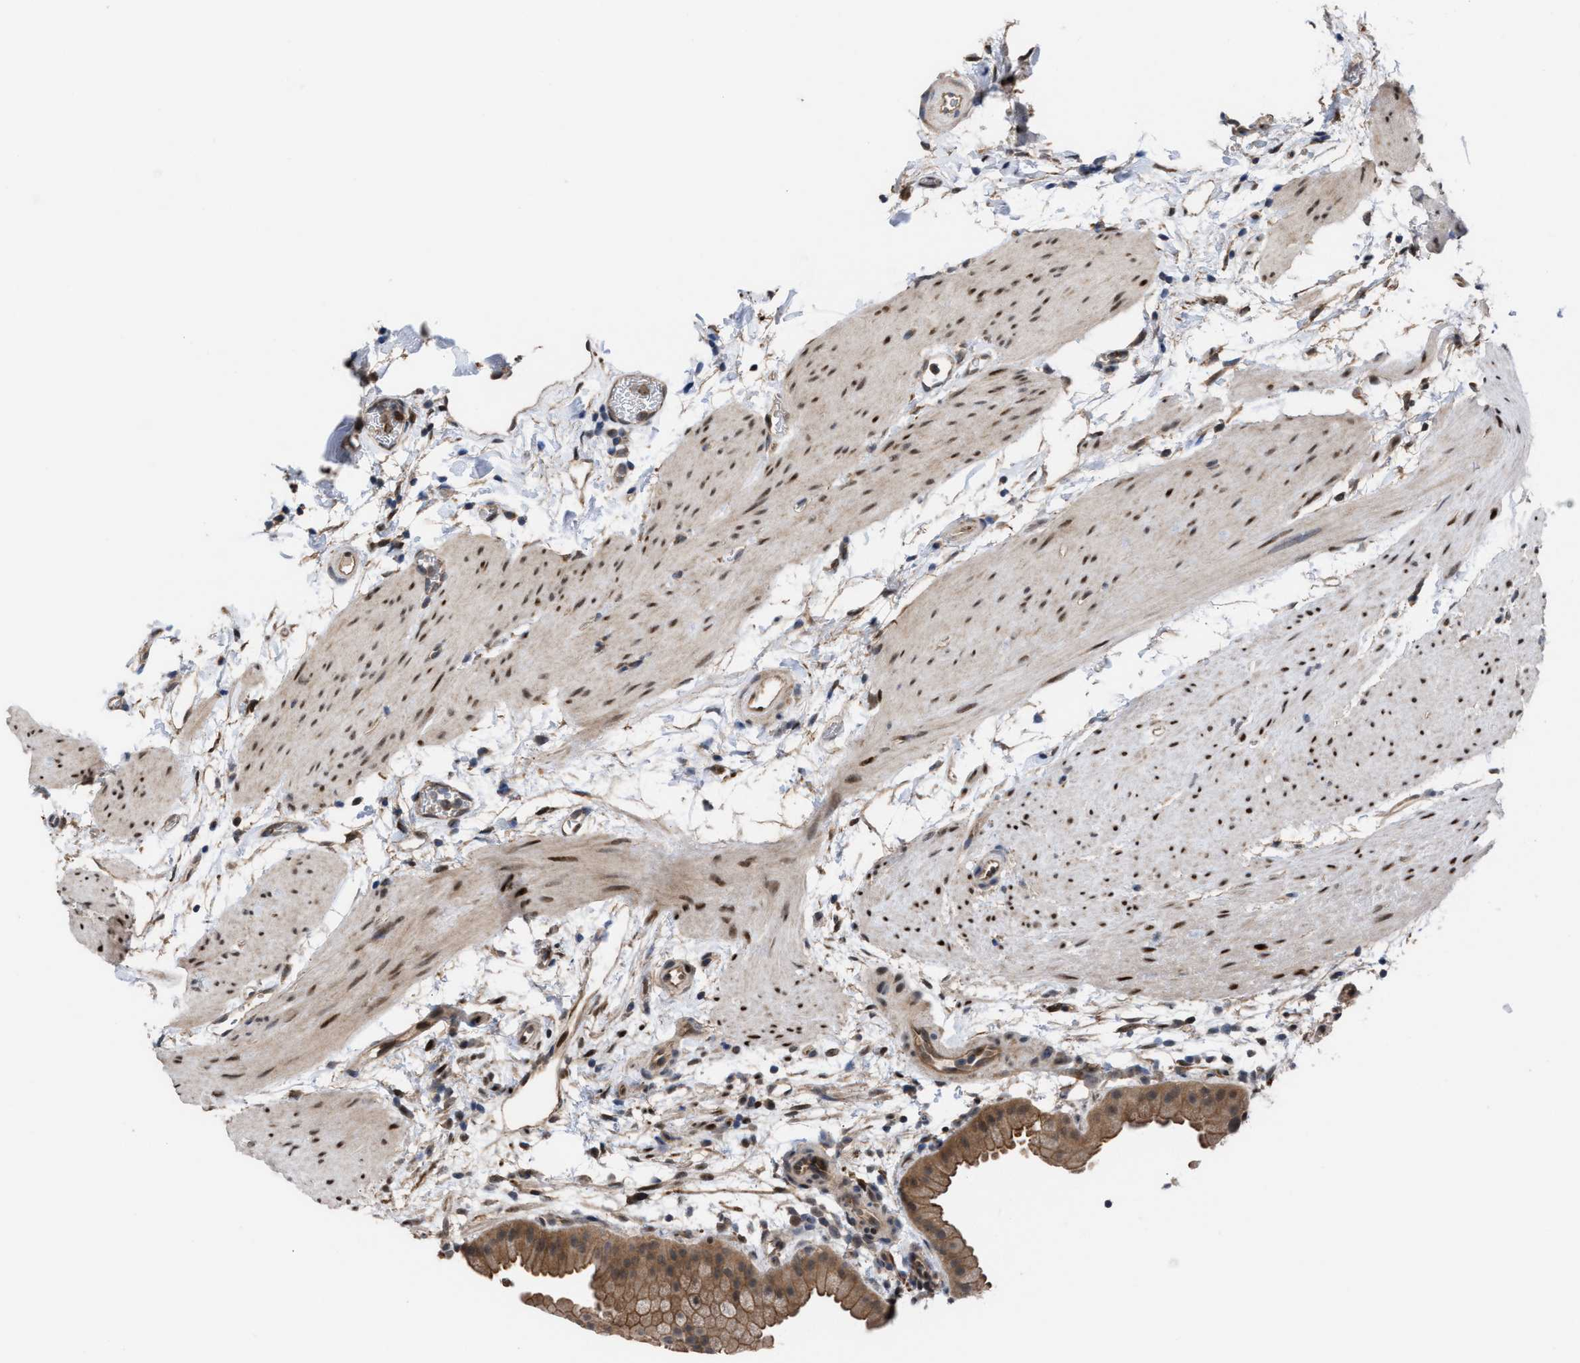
{"staining": {"intensity": "strong", "quantity": ">75%", "location": "cytoplasmic/membranous"}, "tissue": "gallbladder", "cell_type": "Glandular cells", "image_type": "normal", "snomed": [{"axis": "morphology", "description": "Normal tissue, NOS"}, {"axis": "topography", "description": "Gallbladder"}], "caption": "Gallbladder stained with IHC reveals strong cytoplasmic/membranous staining in about >75% of glandular cells. (brown staining indicates protein expression, while blue staining denotes nuclei).", "gene": "TP53BP2", "patient": {"sex": "female", "age": 64}}